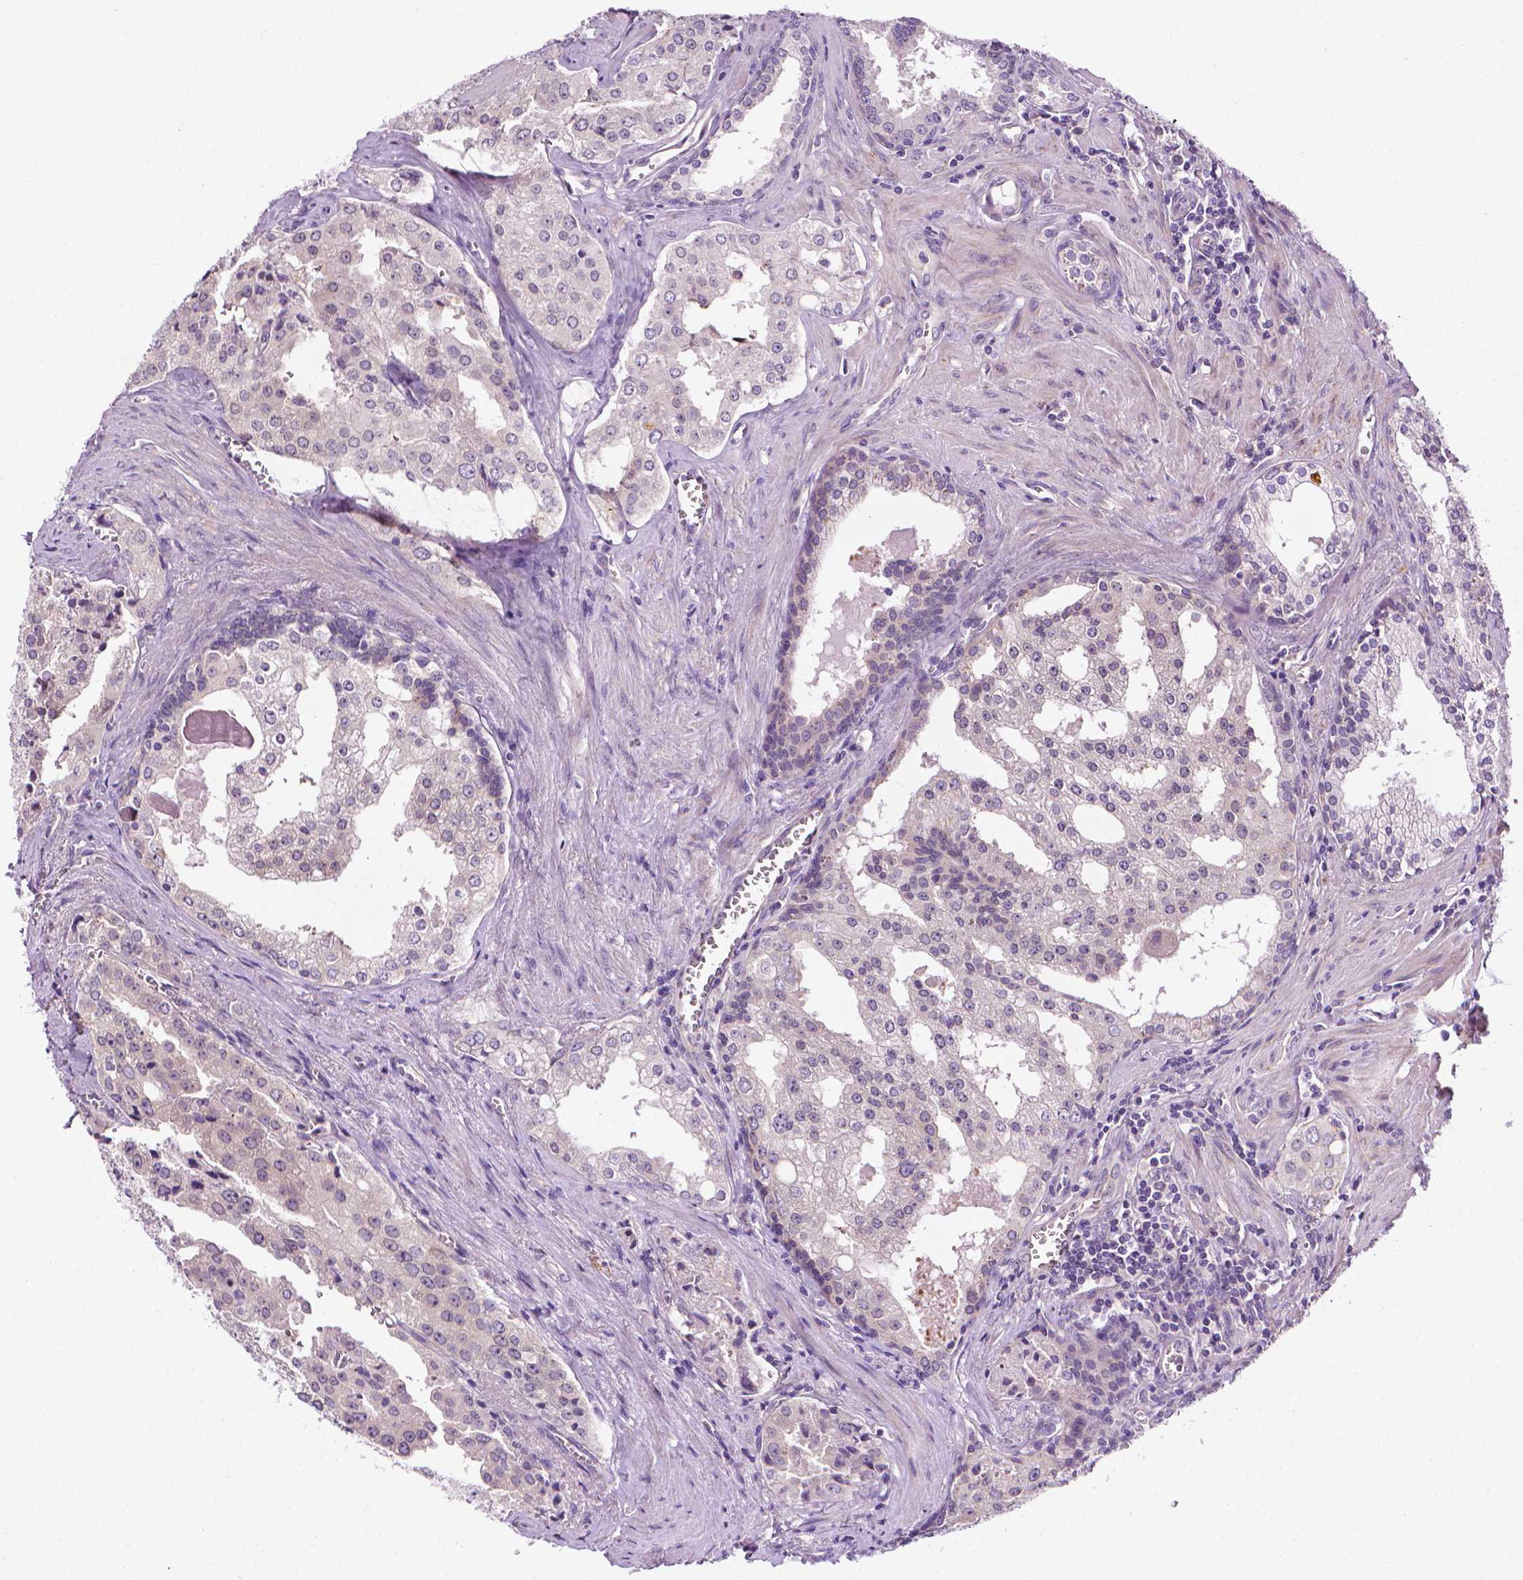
{"staining": {"intensity": "negative", "quantity": "none", "location": "none"}, "tissue": "prostate cancer", "cell_type": "Tumor cells", "image_type": "cancer", "snomed": [{"axis": "morphology", "description": "Adenocarcinoma, High grade"}, {"axis": "topography", "description": "Prostate"}], "caption": "DAB (3,3'-diaminobenzidine) immunohistochemical staining of high-grade adenocarcinoma (prostate) displays no significant expression in tumor cells.", "gene": "MCOLN3", "patient": {"sex": "male", "age": 68}}